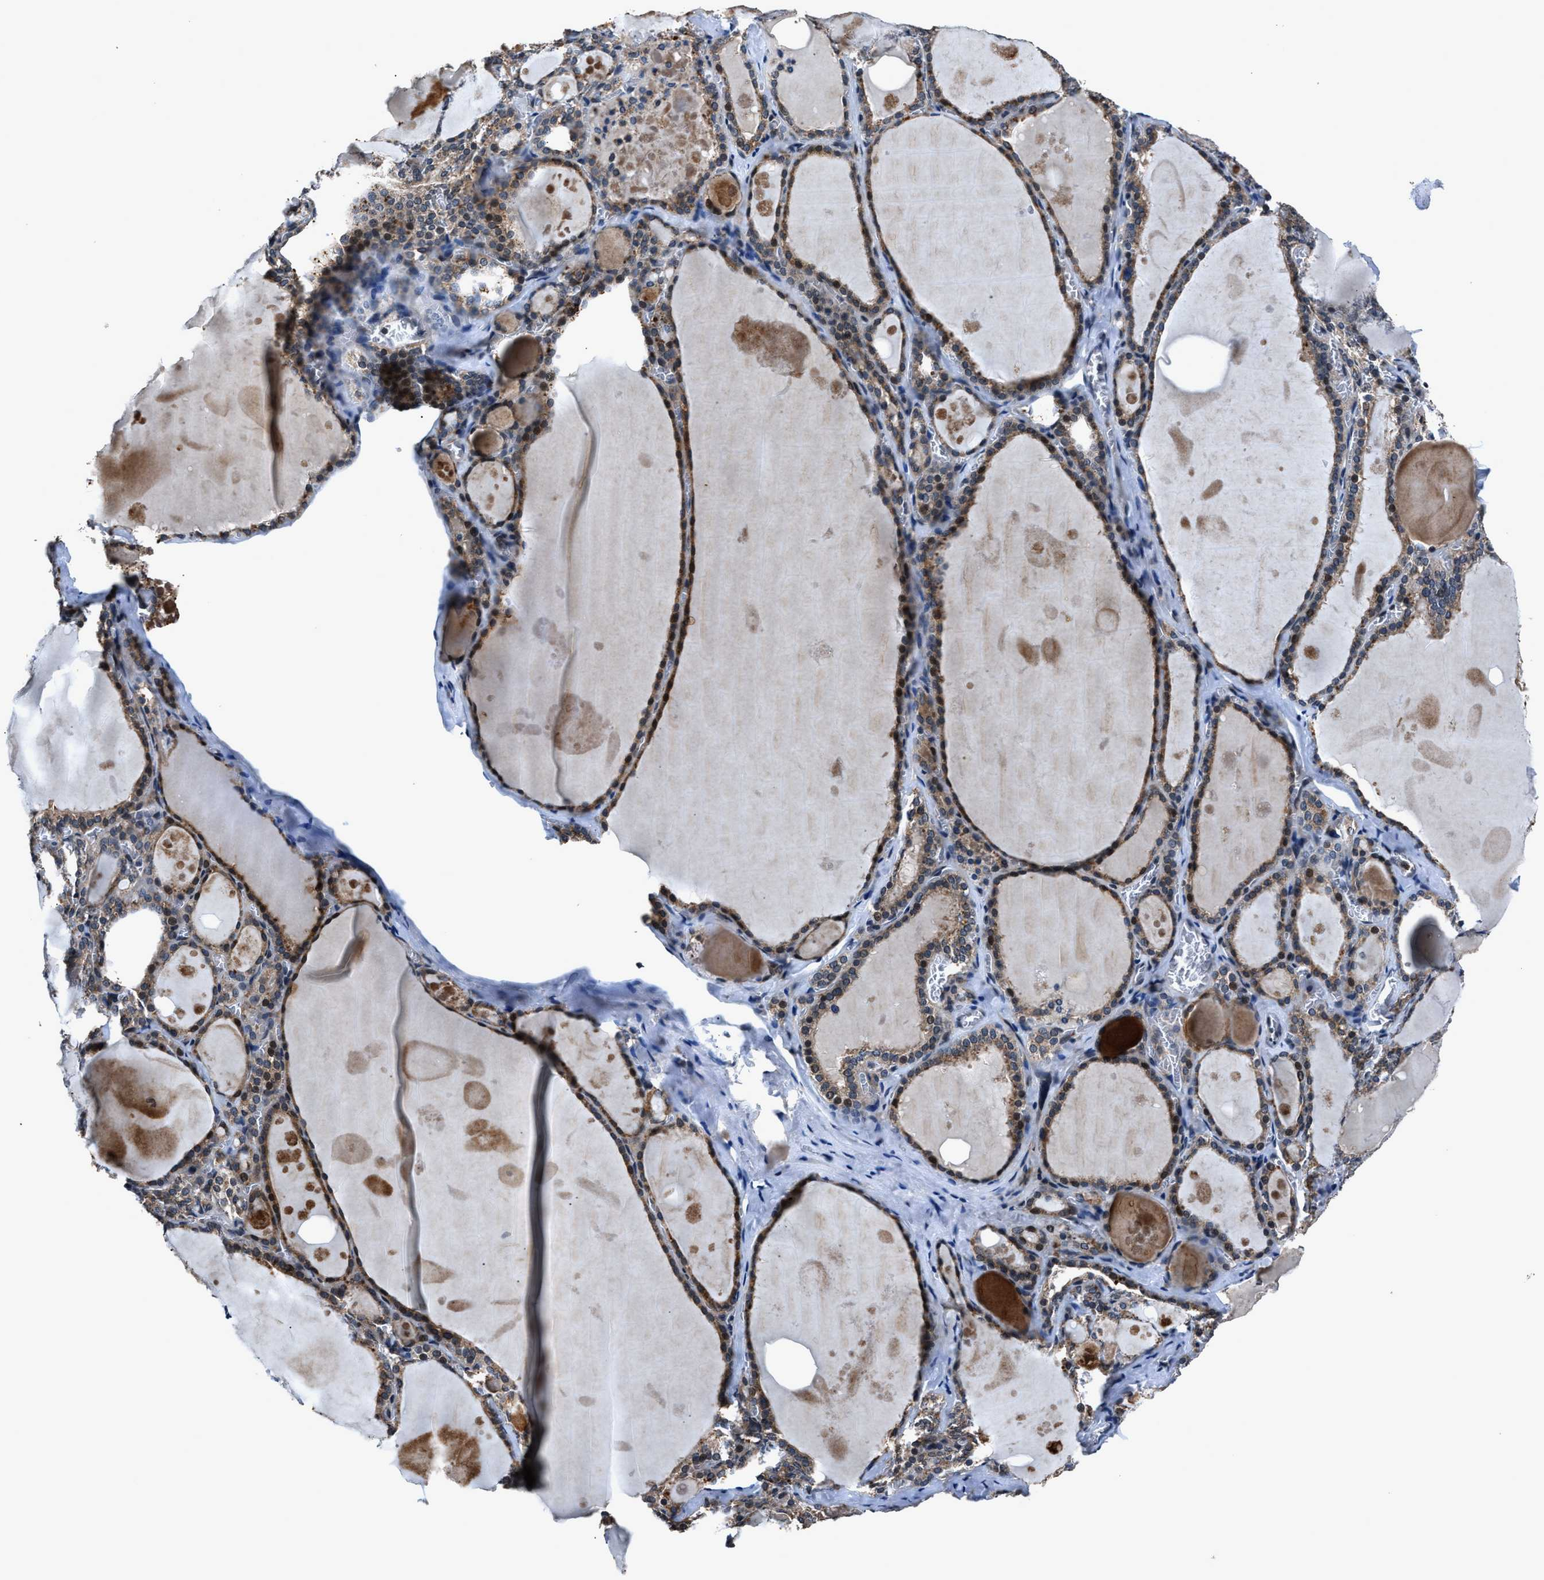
{"staining": {"intensity": "moderate", "quantity": ">75%", "location": "cytoplasmic/membranous"}, "tissue": "thyroid gland", "cell_type": "Glandular cells", "image_type": "normal", "snomed": [{"axis": "morphology", "description": "Normal tissue, NOS"}, {"axis": "topography", "description": "Thyroid gland"}], "caption": "A high-resolution image shows immunohistochemistry (IHC) staining of benign thyroid gland, which reveals moderate cytoplasmic/membranous expression in about >75% of glandular cells.", "gene": "TNRC18", "patient": {"sex": "male", "age": 56}}